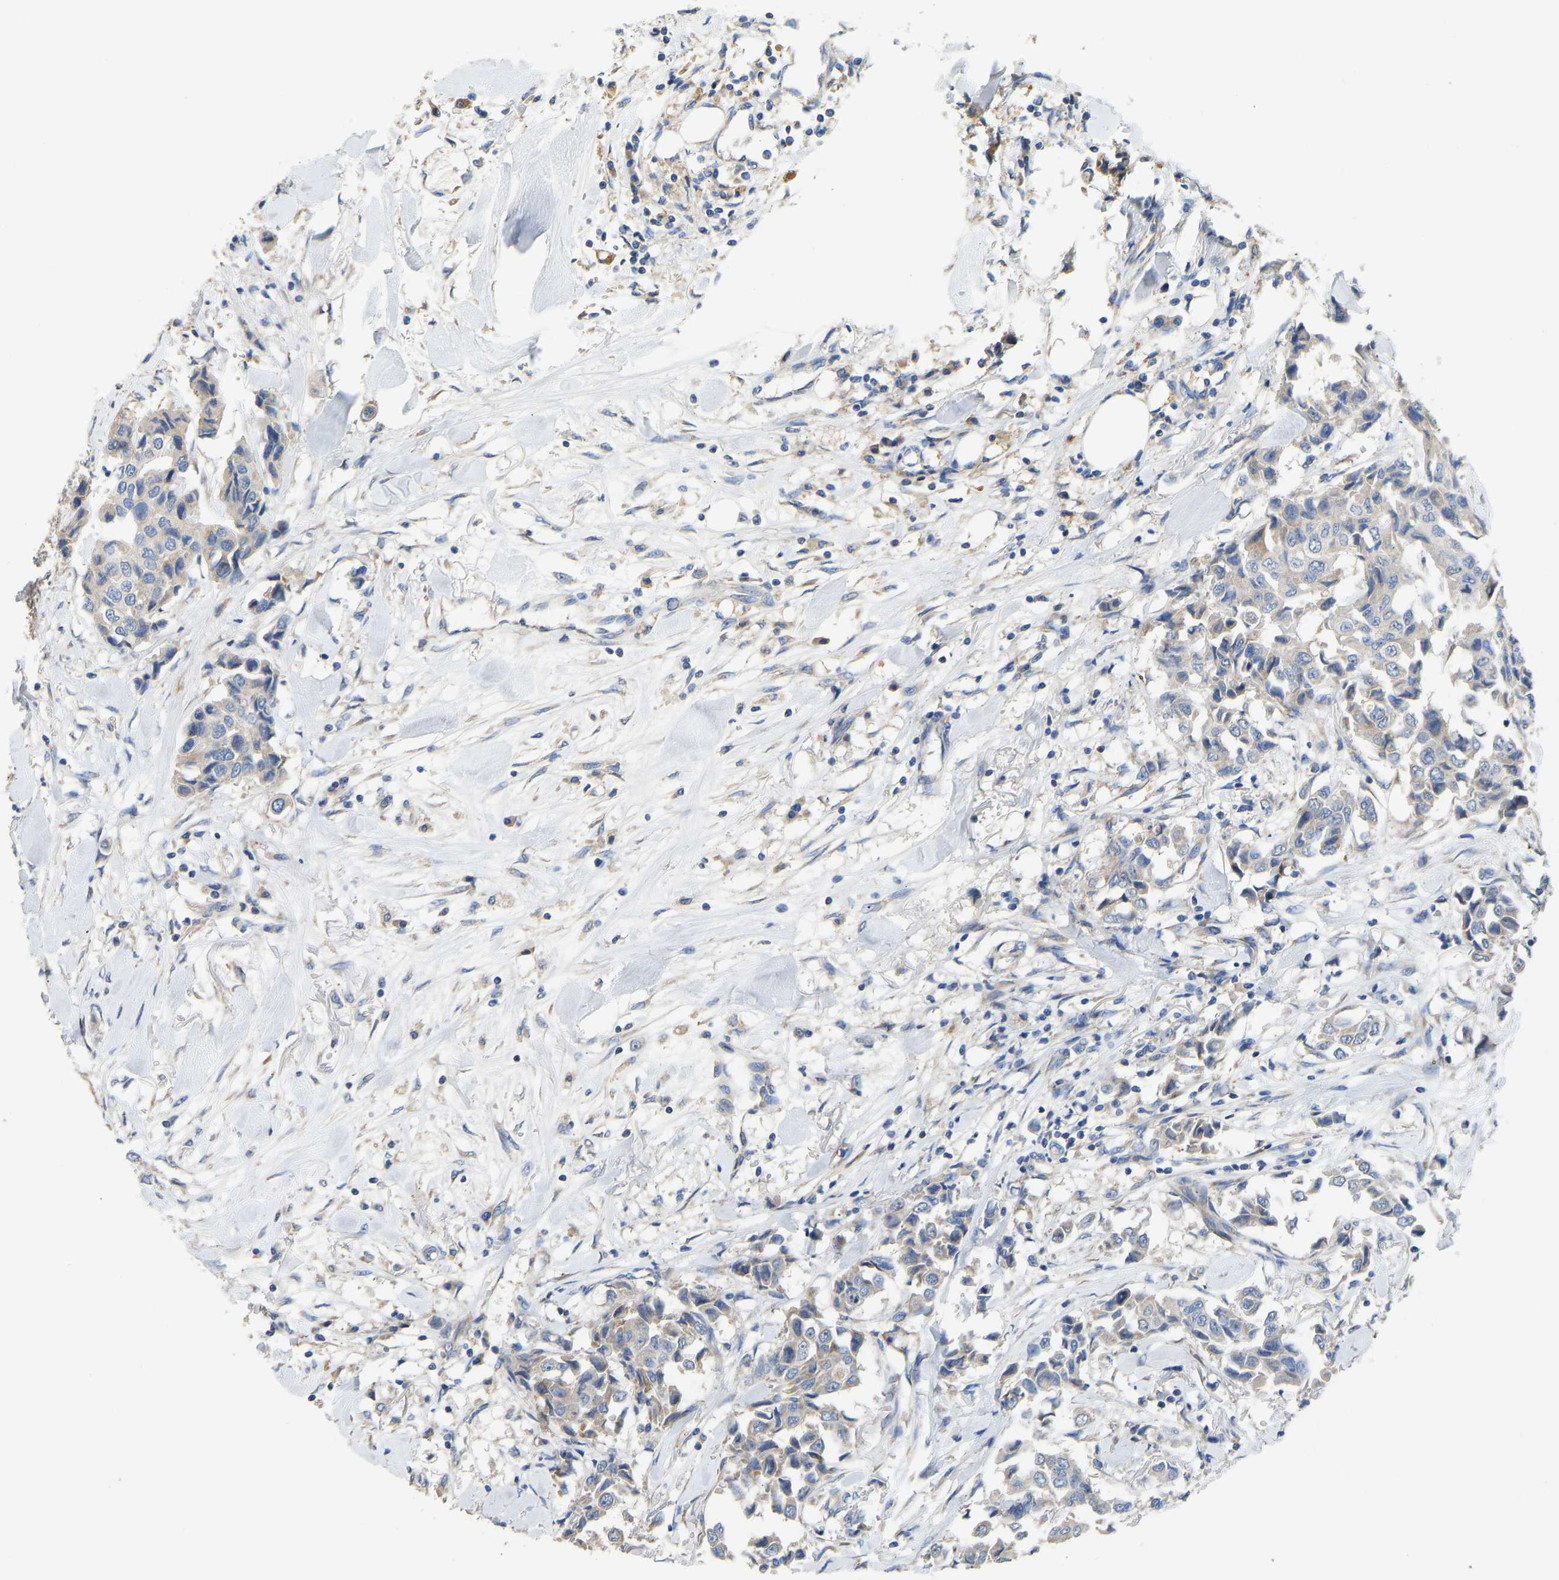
{"staining": {"intensity": "weak", "quantity": "25%-75%", "location": "cytoplasmic/membranous"}, "tissue": "breast cancer", "cell_type": "Tumor cells", "image_type": "cancer", "snomed": [{"axis": "morphology", "description": "Duct carcinoma"}, {"axis": "topography", "description": "Breast"}], "caption": "The image demonstrates a brown stain indicating the presence of a protein in the cytoplasmic/membranous of tumor cells in infiltrating ductal carcinoma (breast).", "gene": "TMEM150A", "patient": {"sex": "female", "age": 80}}